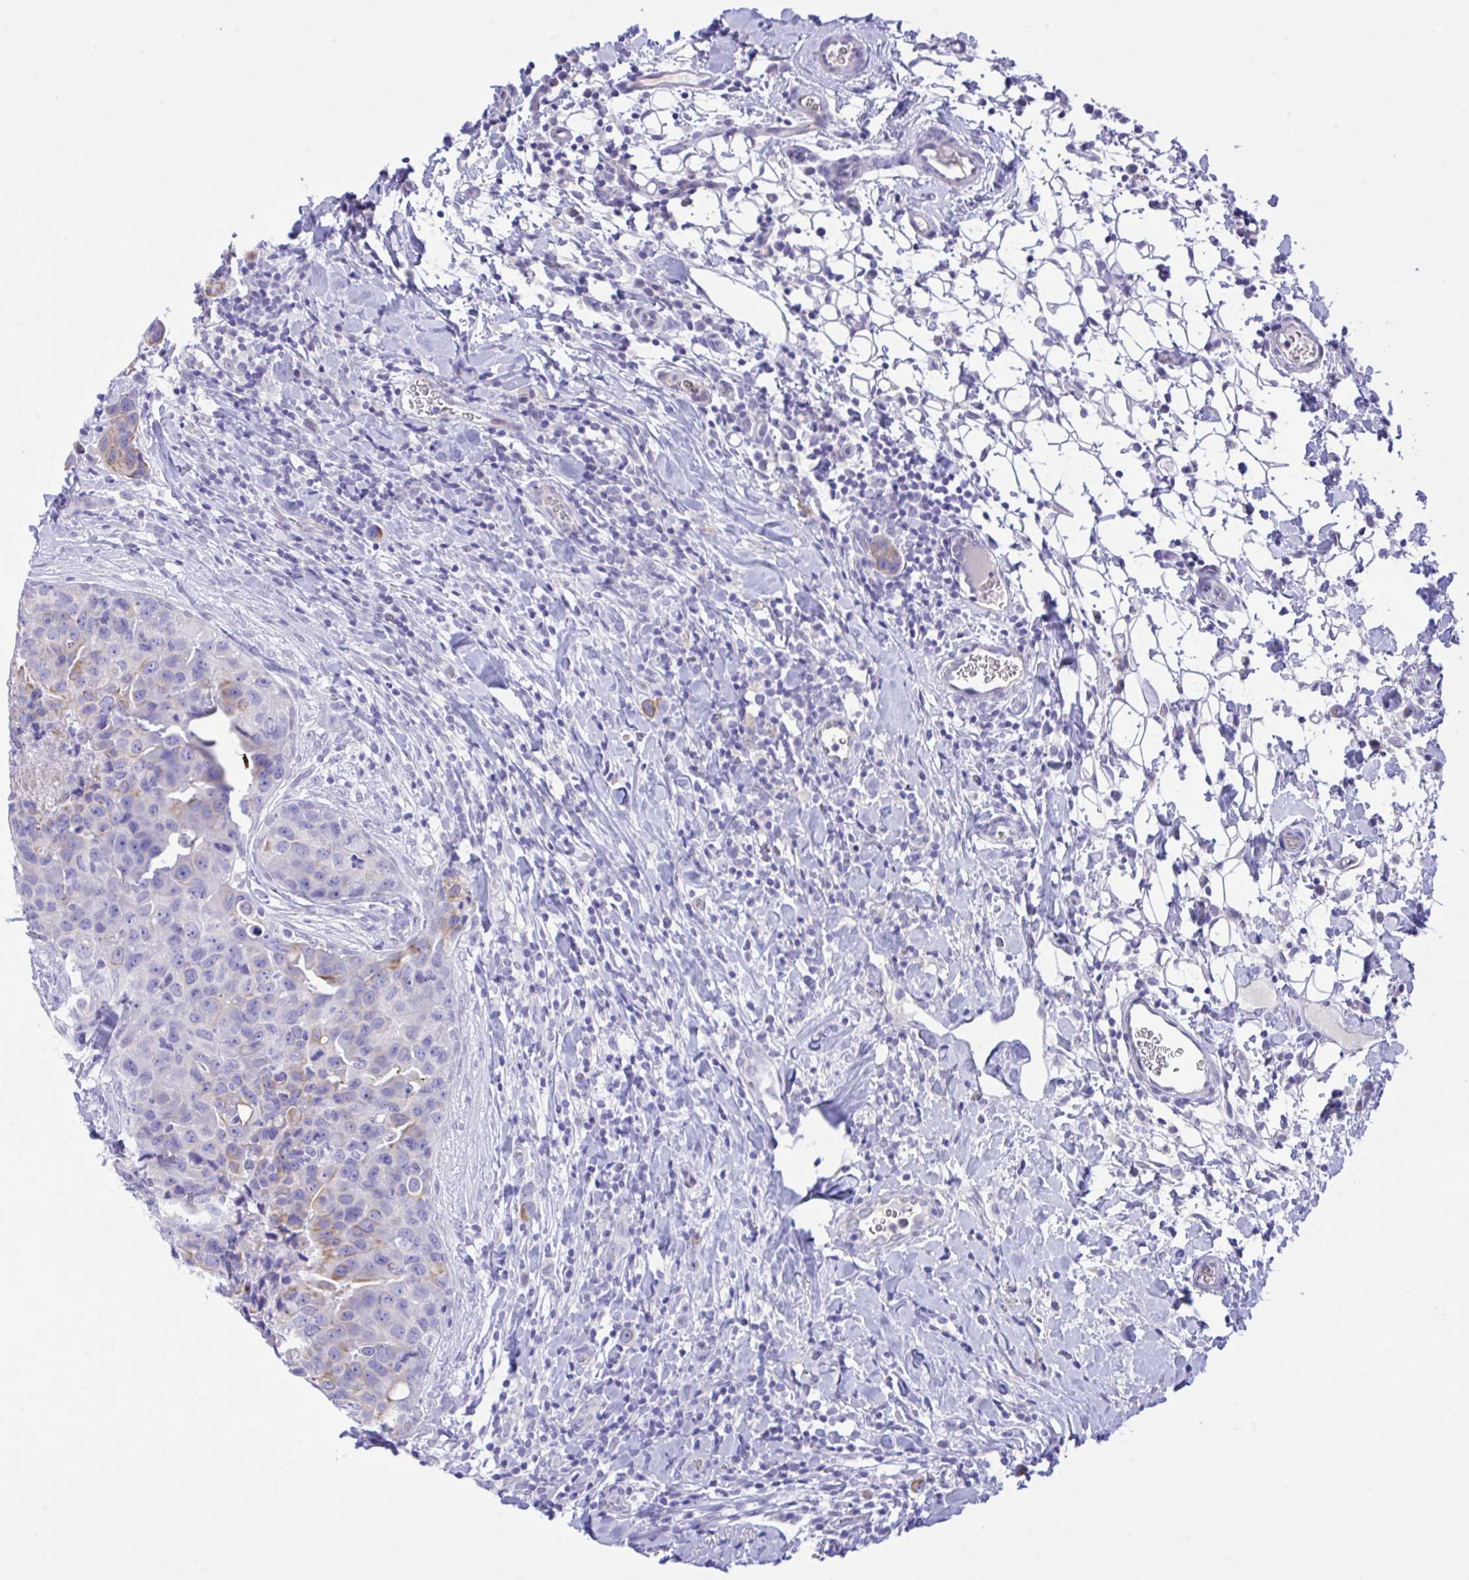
{"staining": {"intensity": "moderate", "quantity": "<25%", "location": "cytoplasmic/membranous"}, "tissue": "breast cancer", "cell_type": "Tumor cells", "image_type": "cancer", "snomed": [{"axis": "morphology", "description": "Duct carcinoma"}, {"axis": "topography", "description": "Breast"}], "caption": "High-power microscopy captured an IHC micrograph of breast cancer (invasive ductal carcinoma), revealing moderate cytoplasmic/membranous expression in about <25% of tumor cells.", "gene": "ZNF221", "patient": {"sex": "female", "age": 24}}